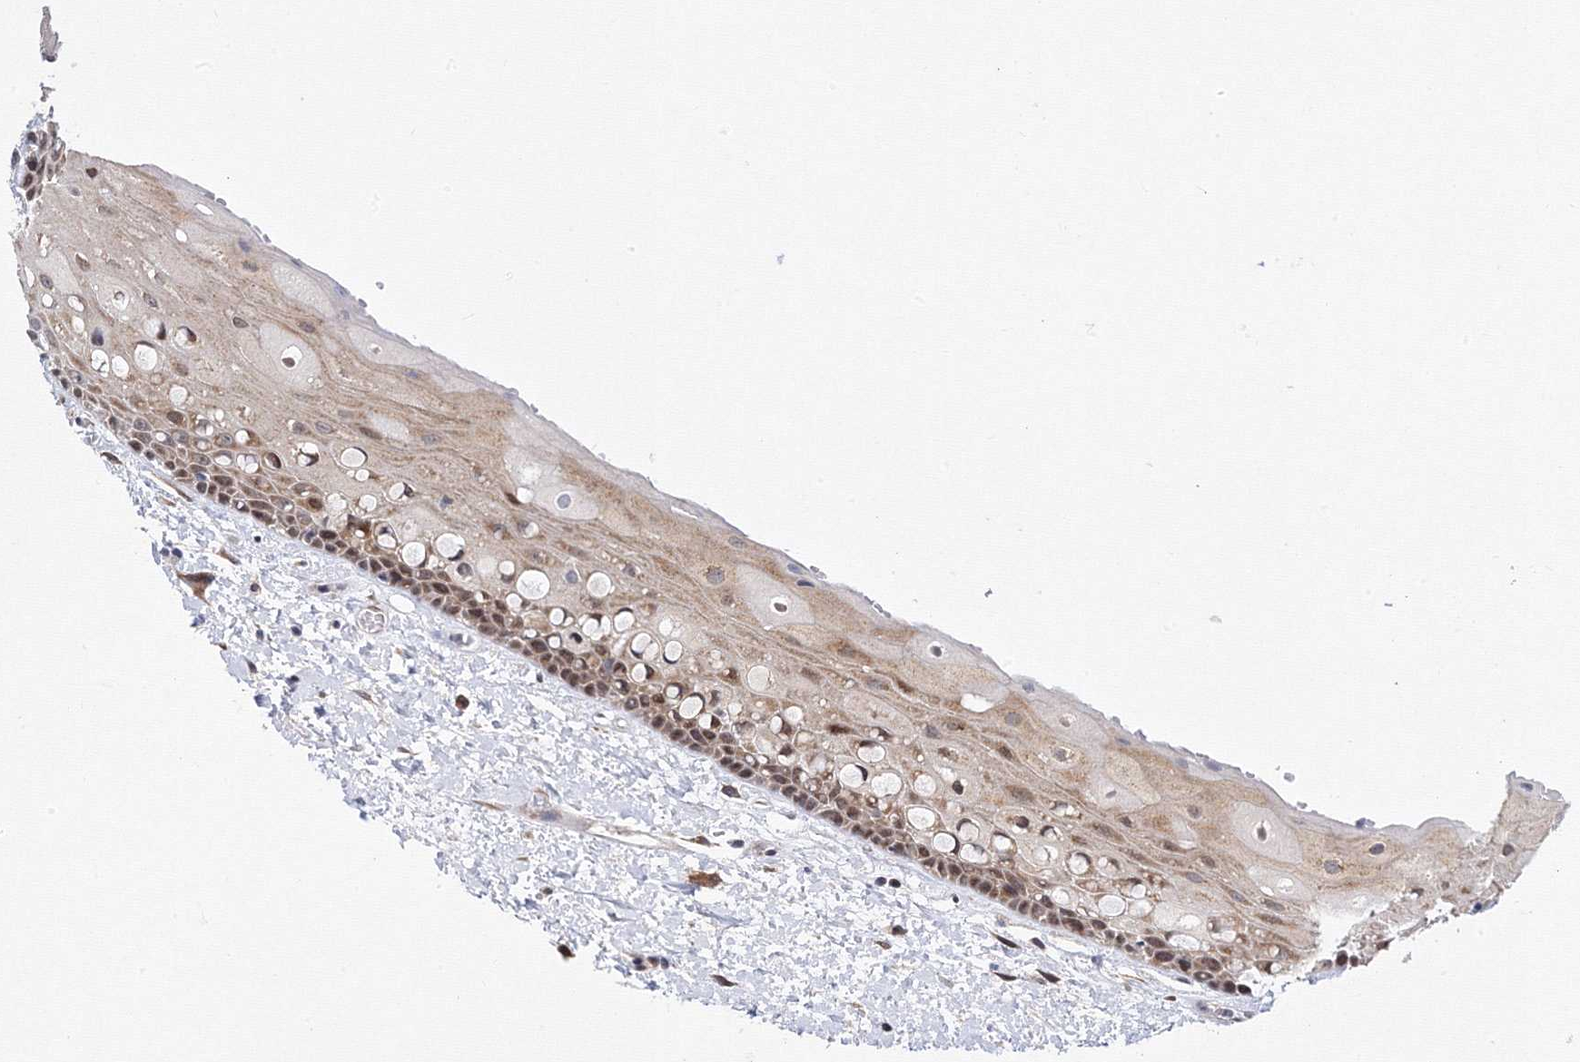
{"staining": {"intensity": "moderate", "quantity": ">75%", "location": "cytoplasmic/membranous,nuclear"}, "tissue": "oral mucosa", "cell_type": "Squamous epithelial cells", "image_type": "normal", "snomed": [{"axis": "morphology", "description": "Normal tissue, NOS"}, {"axis": "topography", "description": "Oral tissue"}], "caption": "This histopathology image displays immunohistochemistry staining of normal oral mucosa, with medium moderate cytoplasmic/membranous,nuclear staining in approximately >75% of squamous epithelial cells.", "gene": "GPN1", "patient": {"sex": "female", "age": 76}}